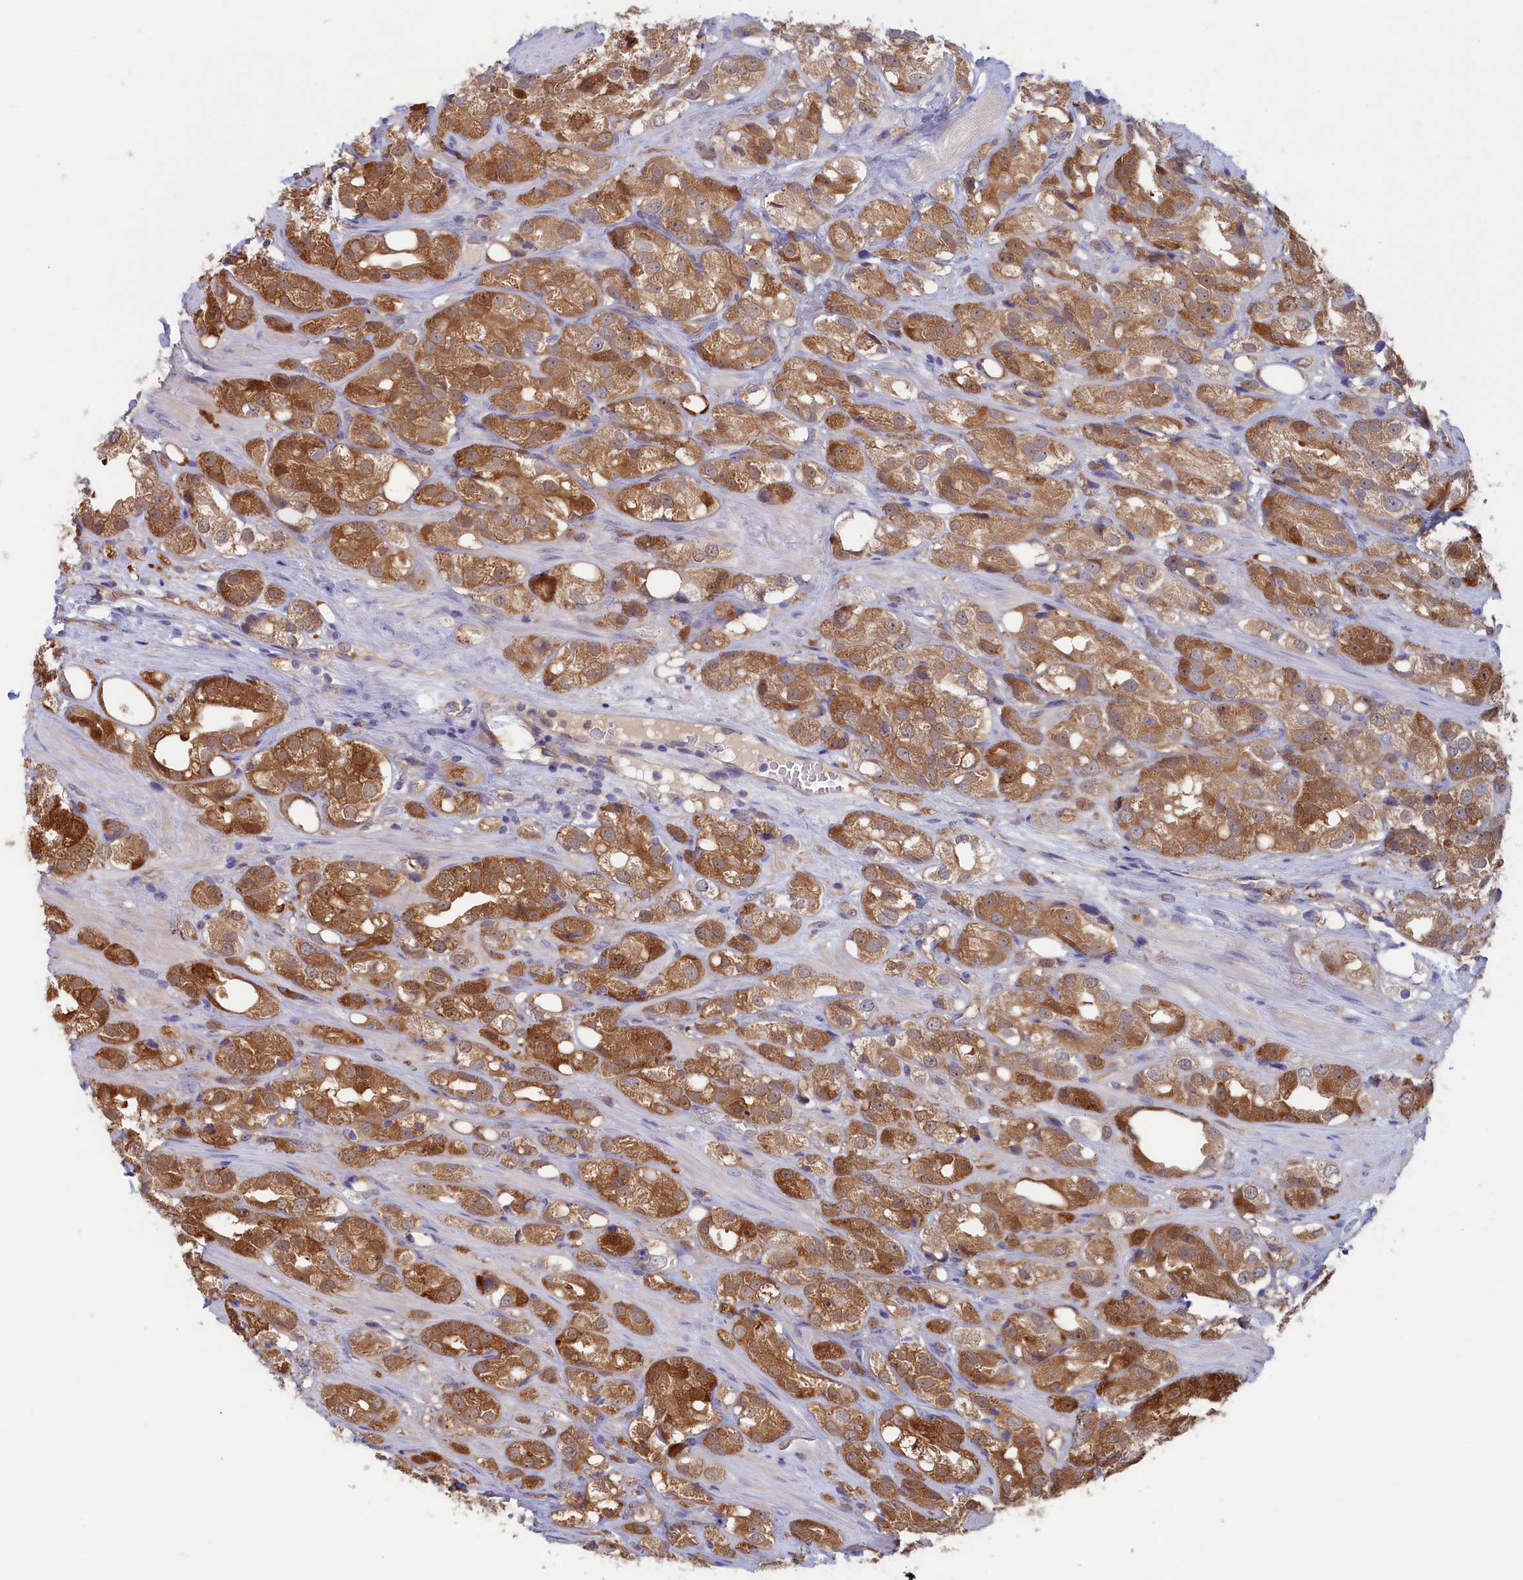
{"staining": {"intensity": "moderate", "quantity": ">75%", "location": "cytoplasmic/membranous"}, "tissue": "prostate cancer", "cell_type": "Tumor cells", "image_type": "cancer", "snomed": [{"axis": "morphology", "description": "Adenocarcinoma, NOS"}, {"axis": "topography", "description": "Prostate"}], "caption": "Protein staining of prostate adenocarcinoma tissue shows moderate cytoplasmic/membranous expression in approximately >75% of tumor cells. The staining was performed using DAB (3,3'-diaminobenzidine), with brown indicating positive protein expression. Nuclei are stained blue with hematoxylin.", "gene": "SYNDIG1L", "patient": {"sex": "male", "age": 79}}